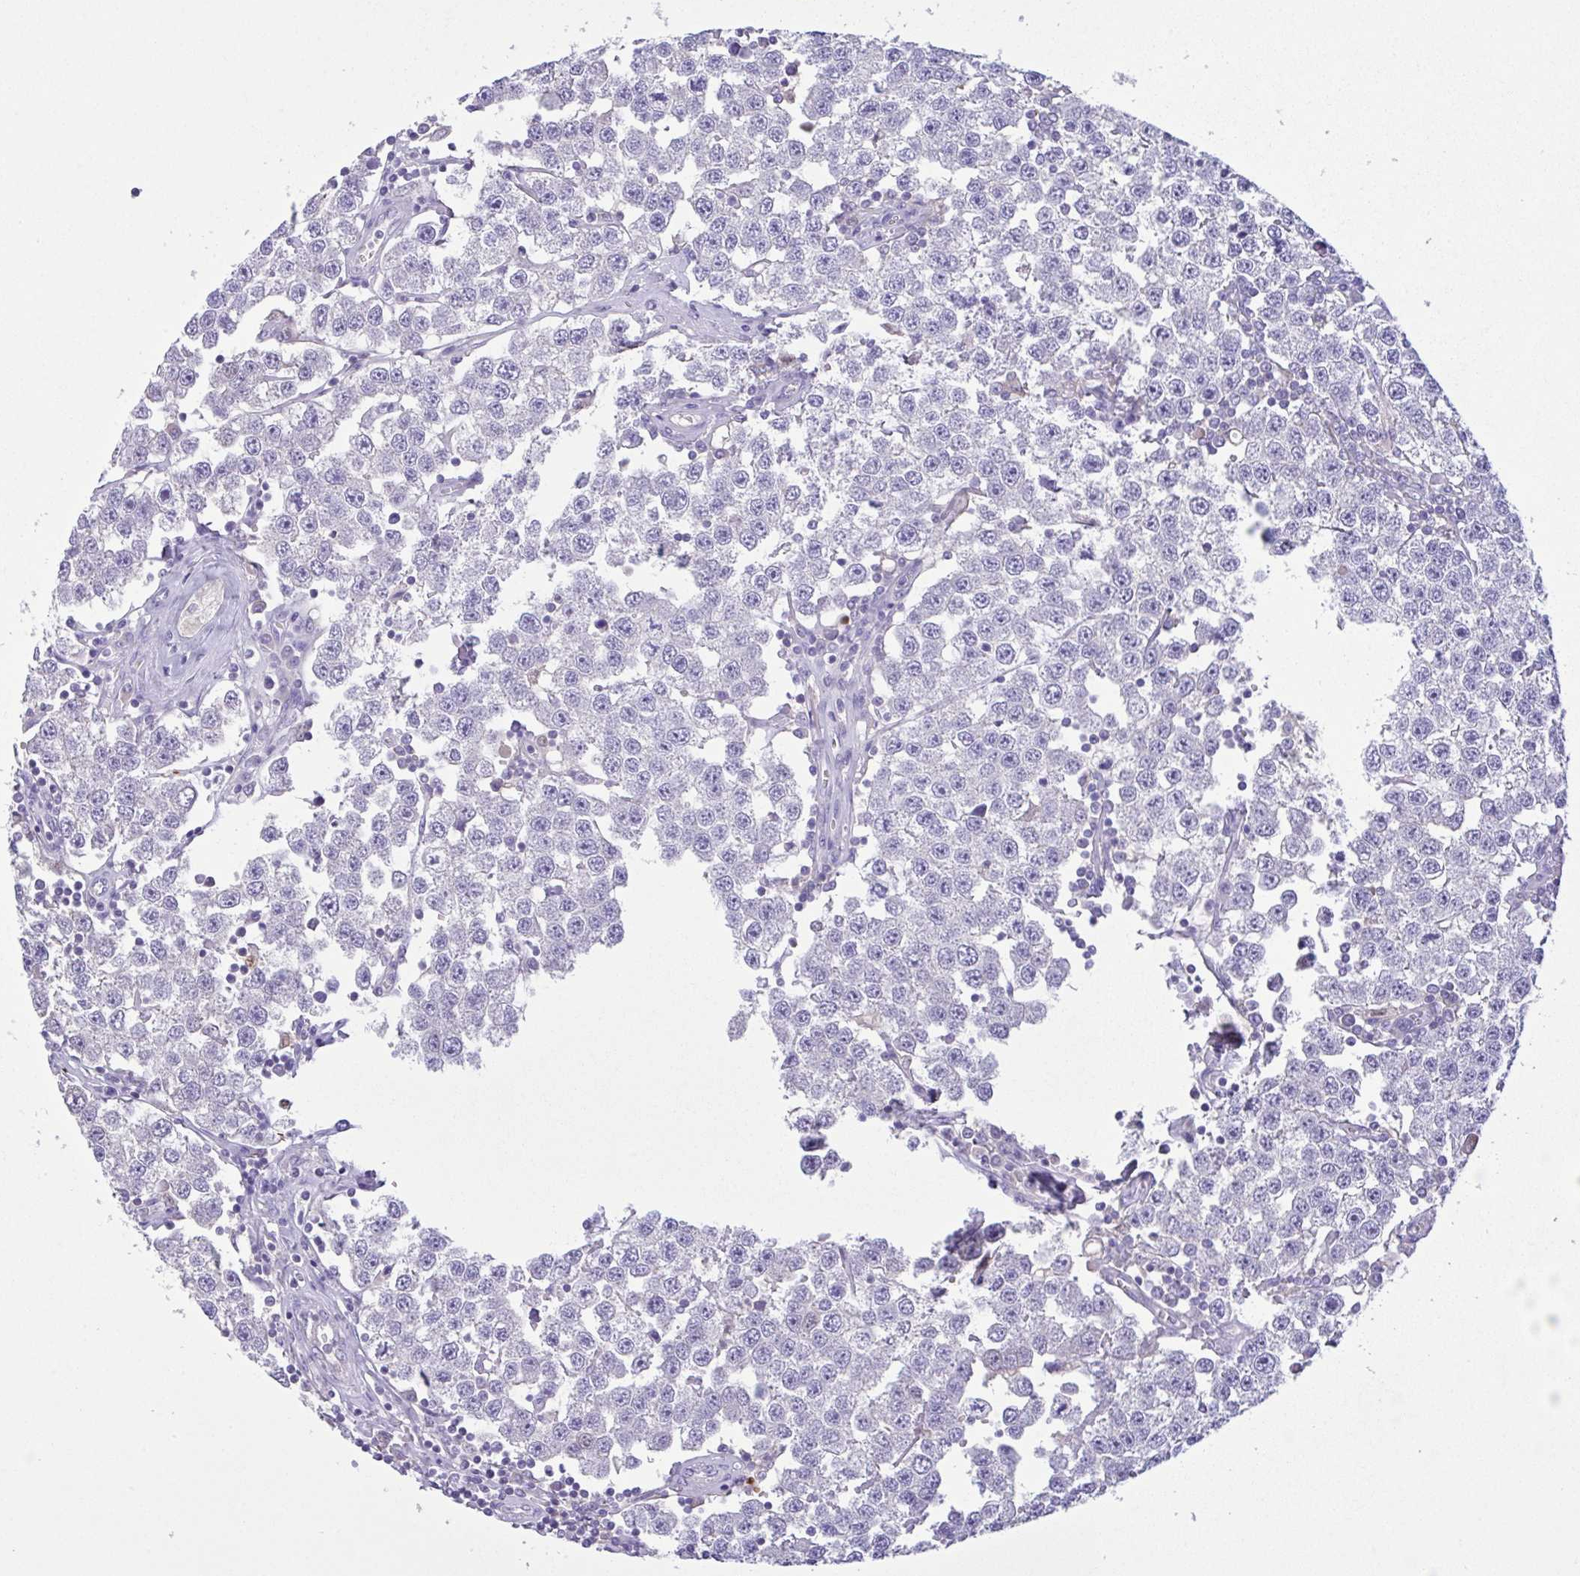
{"staining": {"intensity": "negative", "quantity": "none", "location": "none"}, "tissue": "testis cancer", "cell_type": "Tumor cells", "image_type": "cancer", "snomed": [{"axis": "morphology", "description": "Seminoma, NOS"}, {"axis": "topography", "description": "Testis"}], "caption": "DAB immunohistochemical staining of human seminoma (testis) shows no significant positivity in tumor cells. (DAB IHC with hematoxylin counter stain).", "gene": "CA10", "patient": {"sex": "male", "age": 34}}